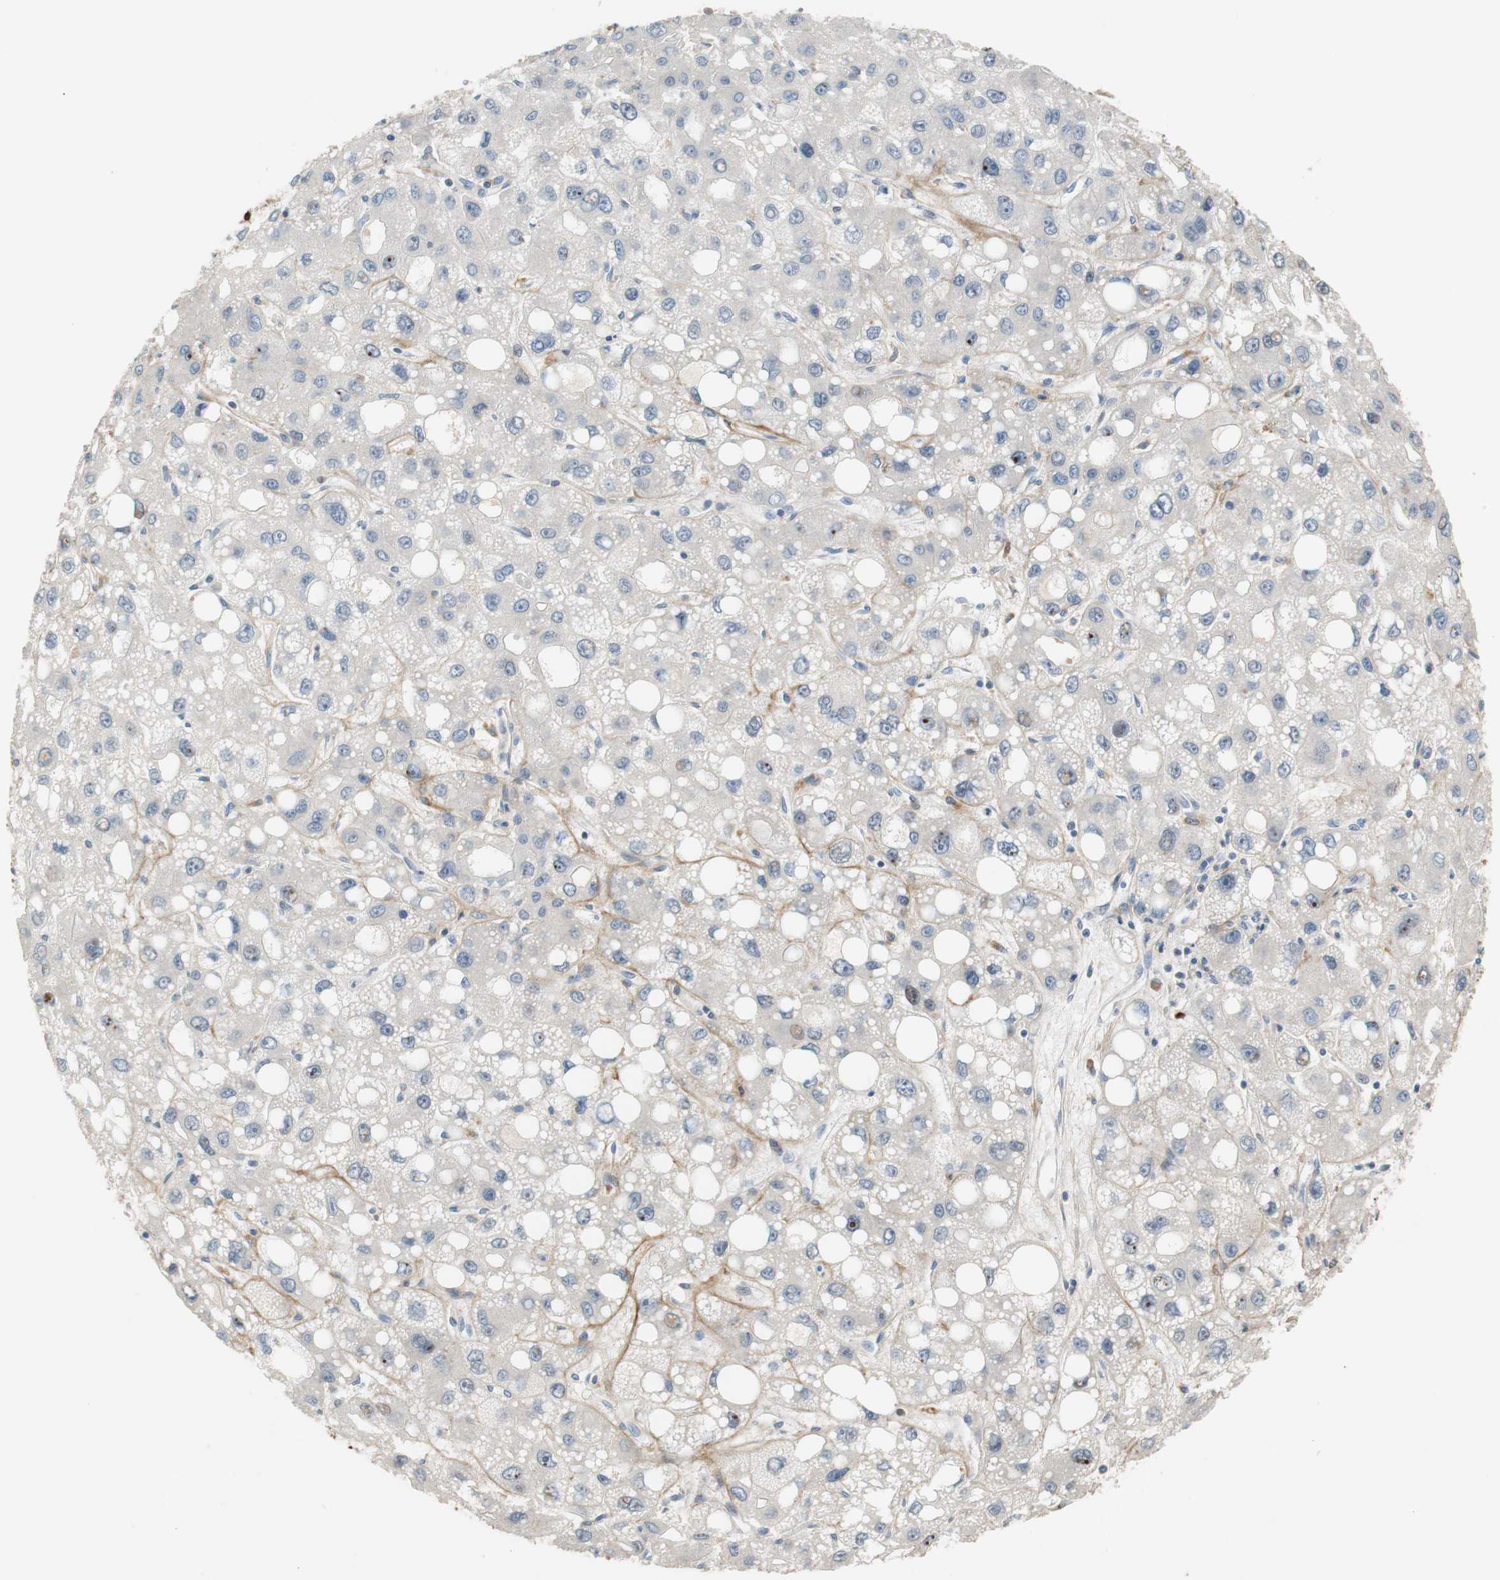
{"staining": {"intensity": "weak", "quantity": "25%-75%", "location": "cytoplasmic/membranous"}, "tissue": "liver cancer", "cell_type": "Tumor cells", "image_type": "cancer", "snomed": [{"axis": "morphology", "description": "Carcinoma, Hepatocellular, NOS"}, {"axis": "topography", "description": "Liver"}], "caption": "The image displays immunohistochemical staining of liver hepatocellular carcinoma. There is weak cytoplasmic/membranous positivity is seen in about 25%-75% of tumor cells. (DAB (3,3'-diaminobenzidine) = brown stain, brightfield microscopy at high magnification).", "gene": "COL12A1", "patient": {"sex": "male", "age": 55}}